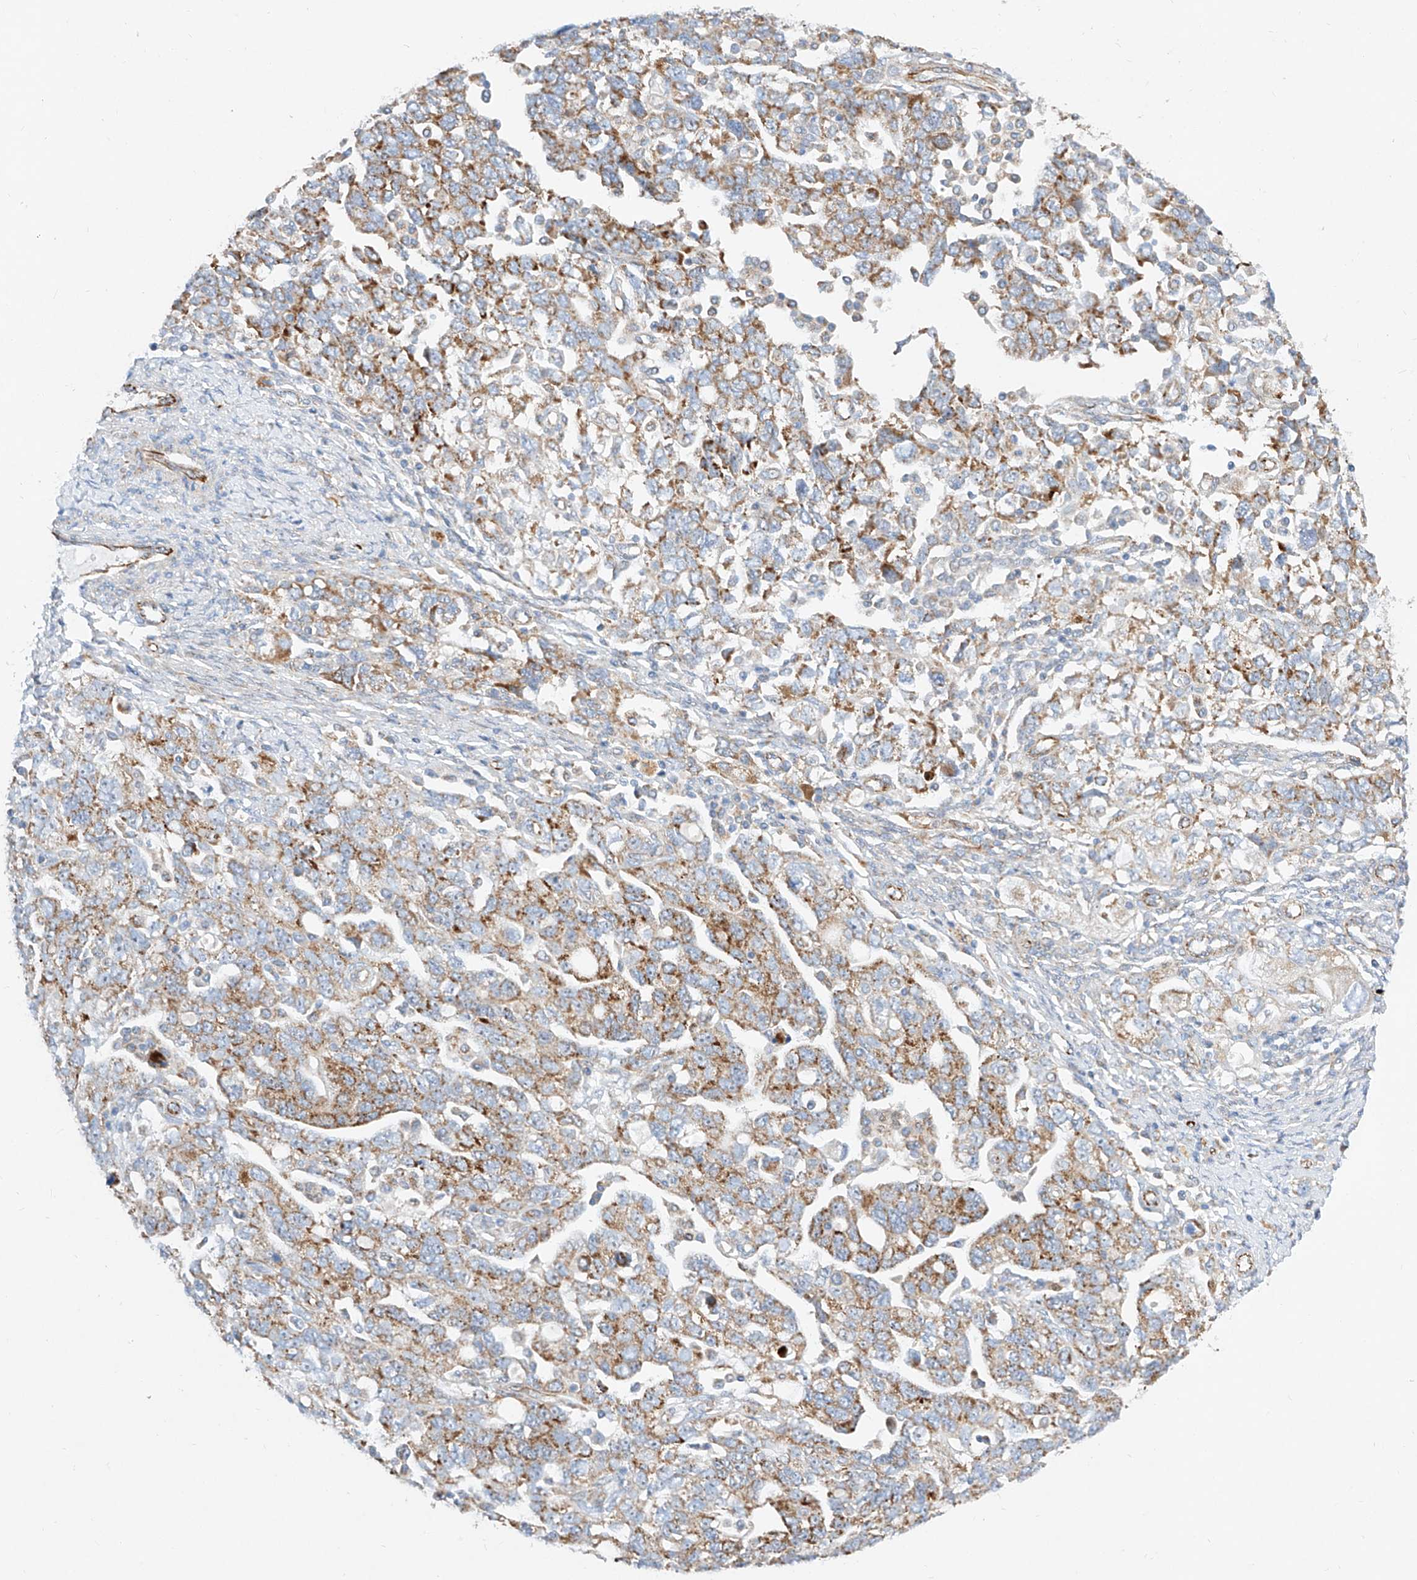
{"staining": {"intensity": "moderate", "quantity": ">75%", "location": "cytoplasmic/membranous"}, "tissue": "ovarian cancer", "cell_type": "Tumor cells", "image_type": "cancer", "snomed": [{"axis": "morphology", "description": "Carcinoma, NOS"}, {"axis": "morphology", "description": "Cystadenocarcinoma, serous, NOS"}, {"axis": "topography", "description": "Ovary"}], "caption": "Immunohistochemical staining of ovarian cancer (serous cystadenocarcinoma) reveals medium levels of moderate cytoplasmic/membranous protein expression in approximately >75% of tumor cells.", "gene": "CST9", "patient": {"sex": "female", "age": 69}}